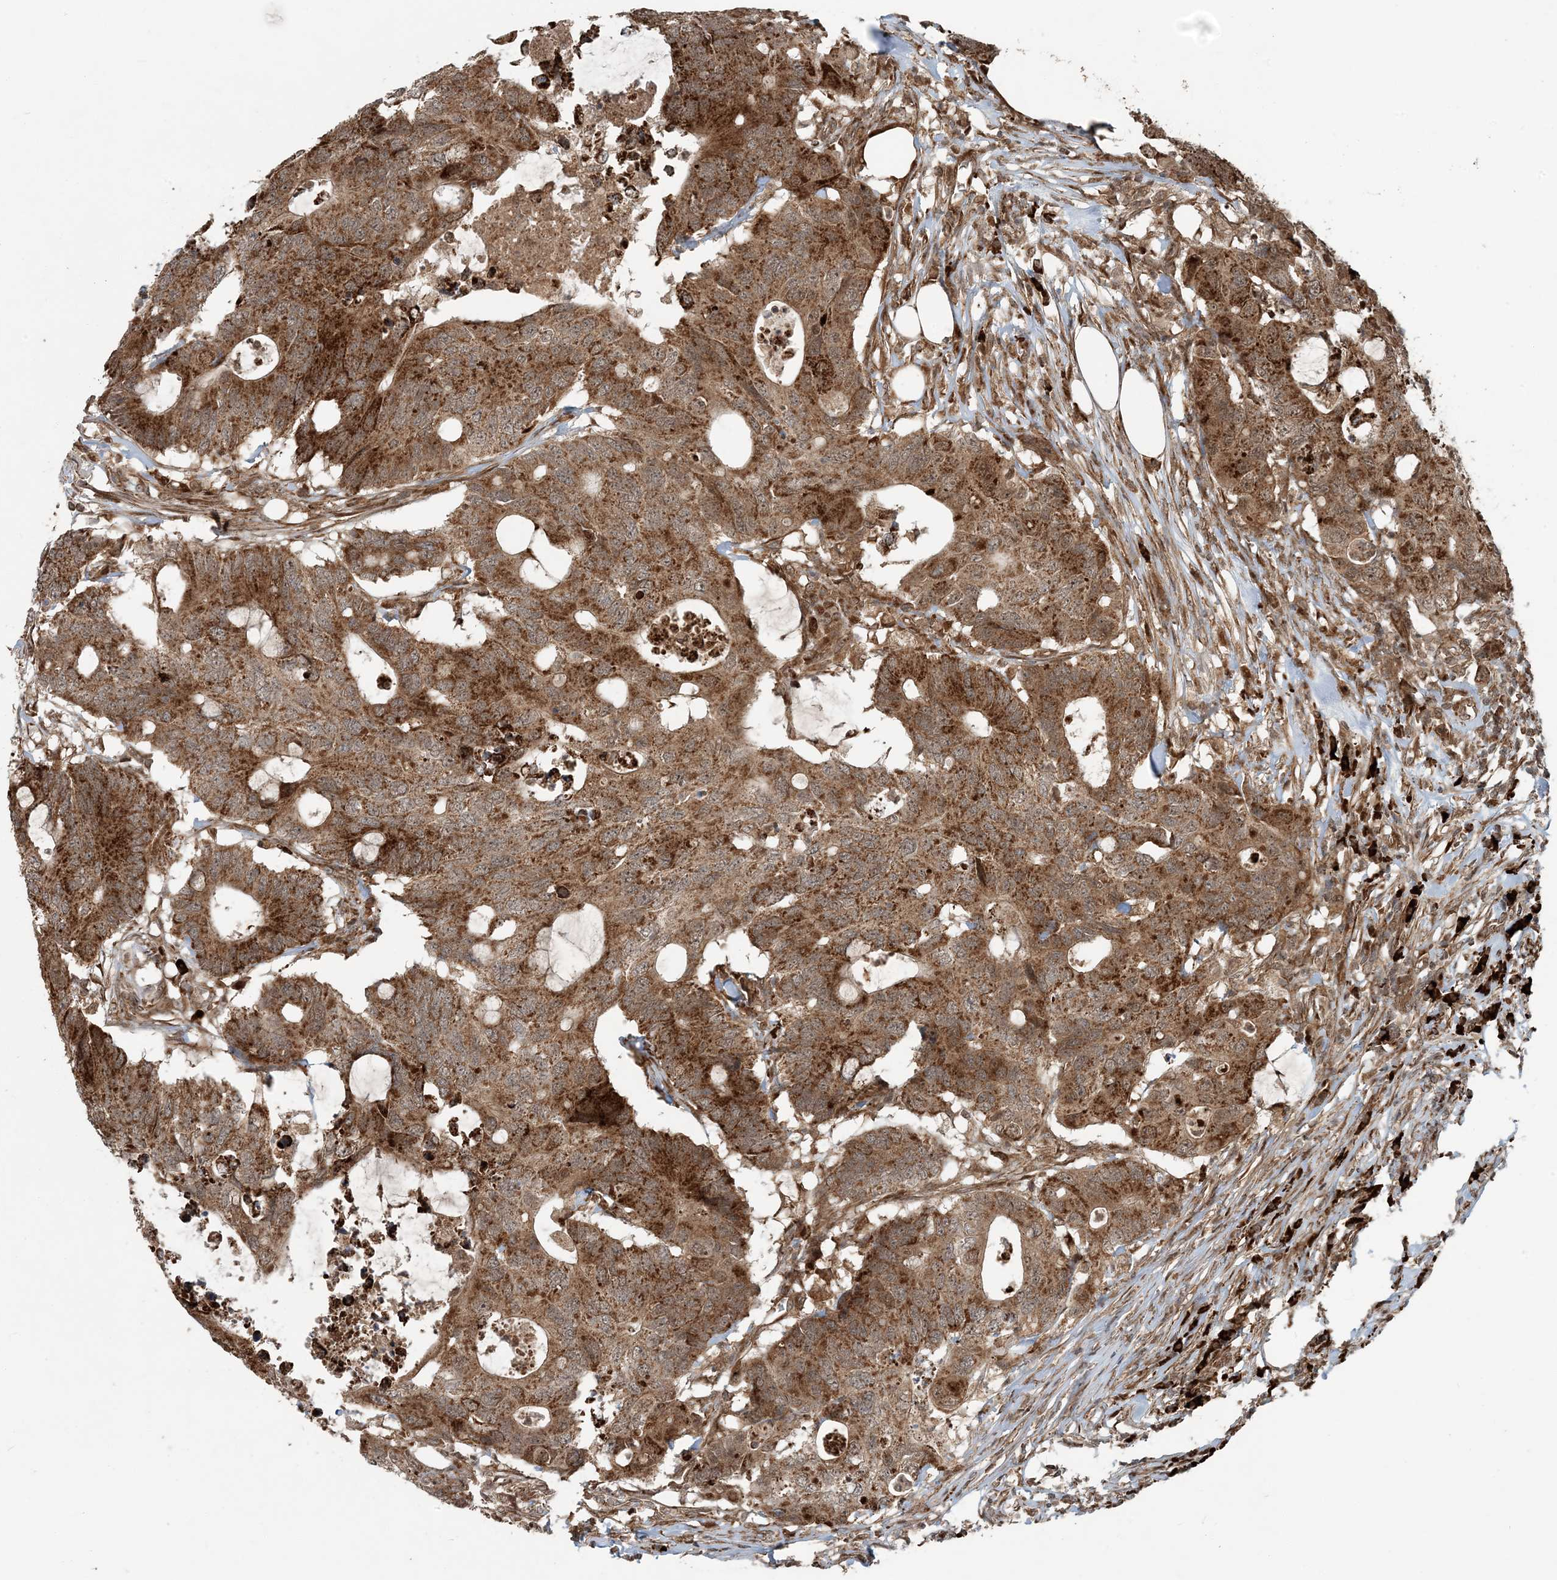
{"staining": {"intensity": "strong", "quantity": ">75%", "location": "cytoplasmic/membranous"}, "tissue": "colorectal cancer", "cell_type": "Tumor cells", "image_type": "cancer", "snomed": [{"axis": "morphology", "description": "Adenocarcinoma, NOS"}, {"axis": "topography", "description": "Colon"}], "caption": "The micrograph shows a brown stain indicating the presence of a protein in the cytoplasmic/membranous of tumor cells in colorectal cancer (adenocarcinoma).", "gene": "EDEM2", "patient": {"sex": "male", "age": 71}}